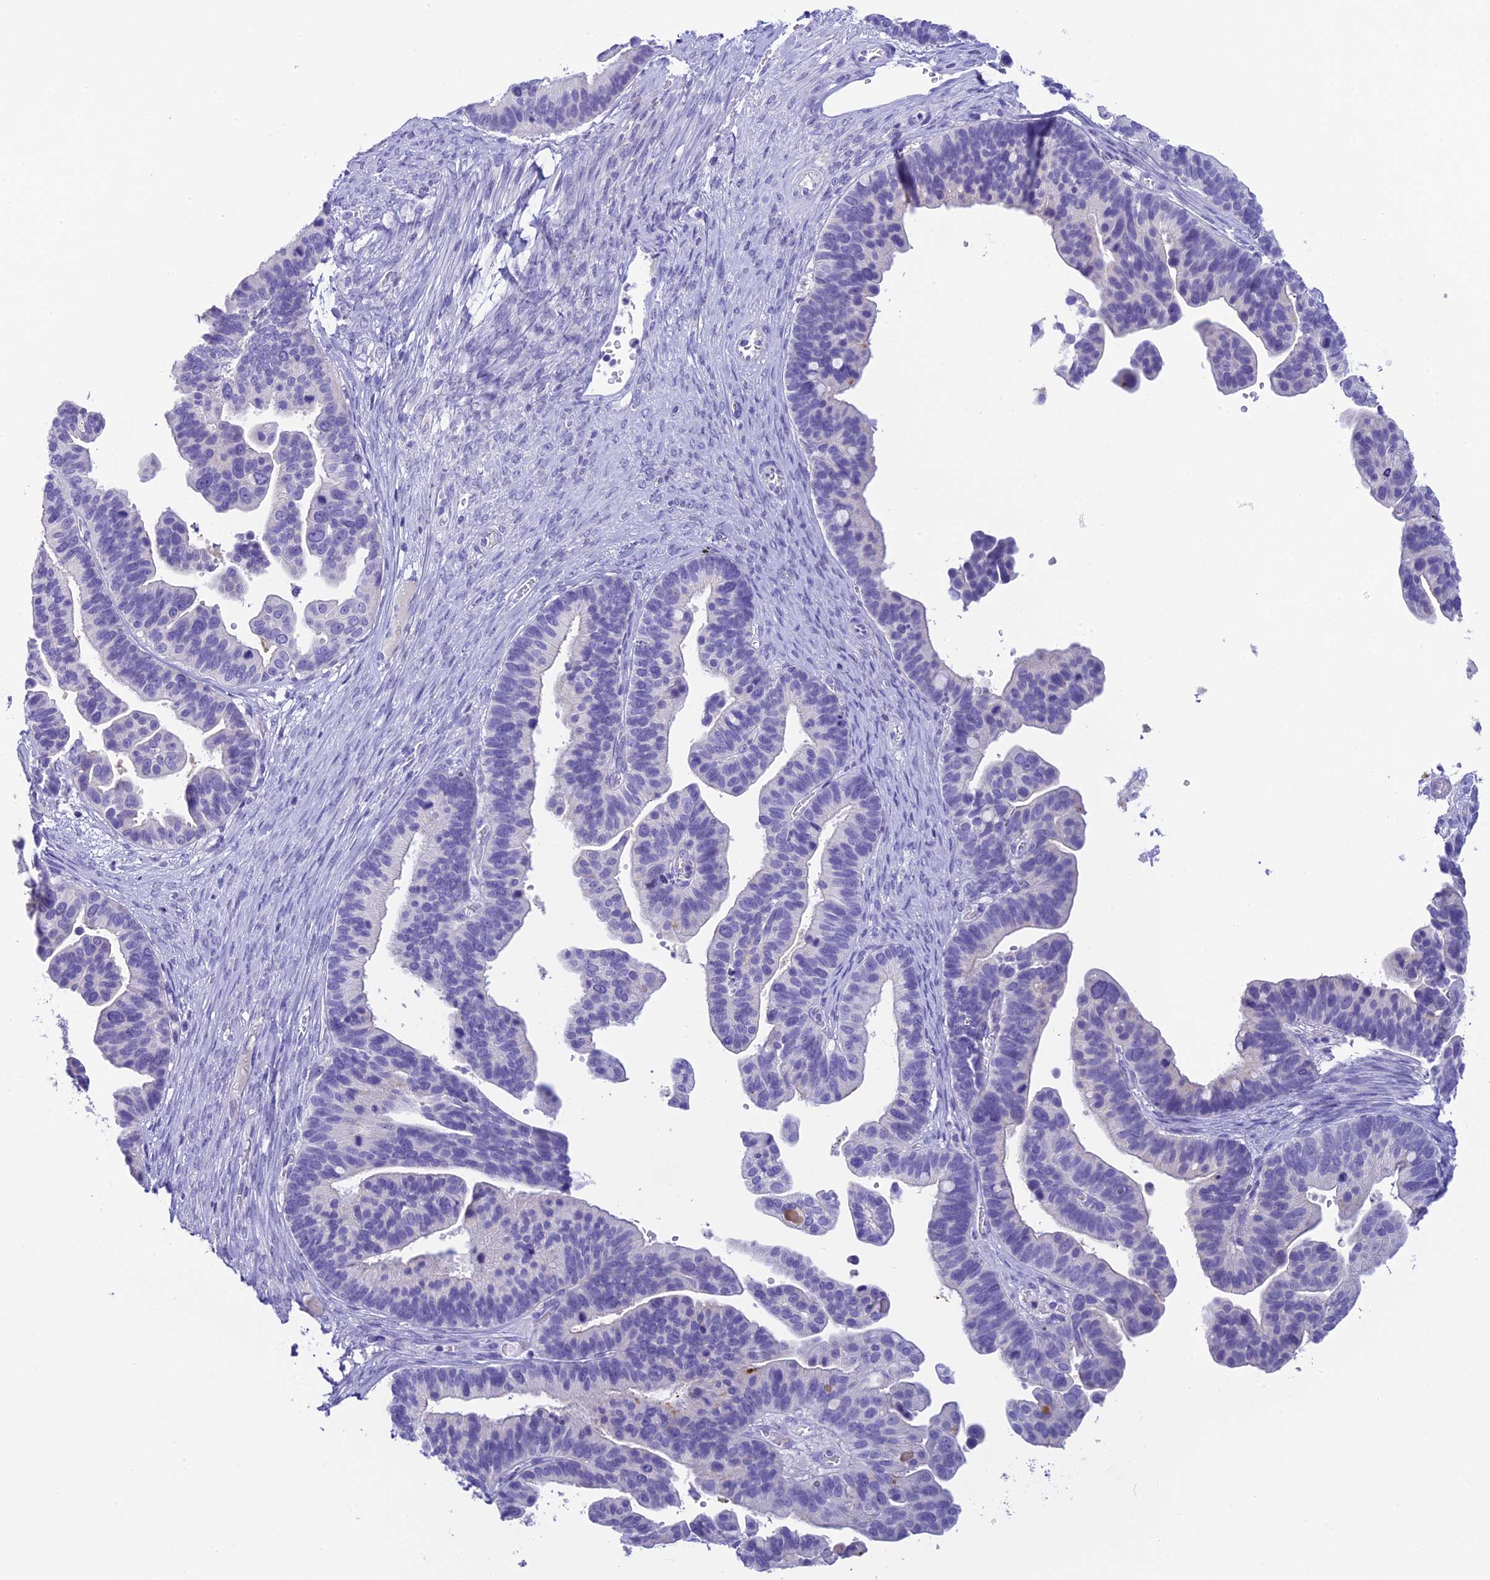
{"staining": {"intensity": "negative", "quantity": "none", "location": "none"}, "tissue": "ovarian cancer", "cell_type": "Tumor cells", "image_type": "cancer", "snomed": [{"axis": "morphology", "description": "Cystadenocarcinoma, serous, NOS"}, {"axis": "topography", "description": "Ovary"}], "caption": "Immunohistochemical staining of human ovarian cancer (serous cystadenocarcinoma) displays no significant positivity in tumor cells.", "gene": "C12orf29", "patient": {"sex": "female", "age": 56}}